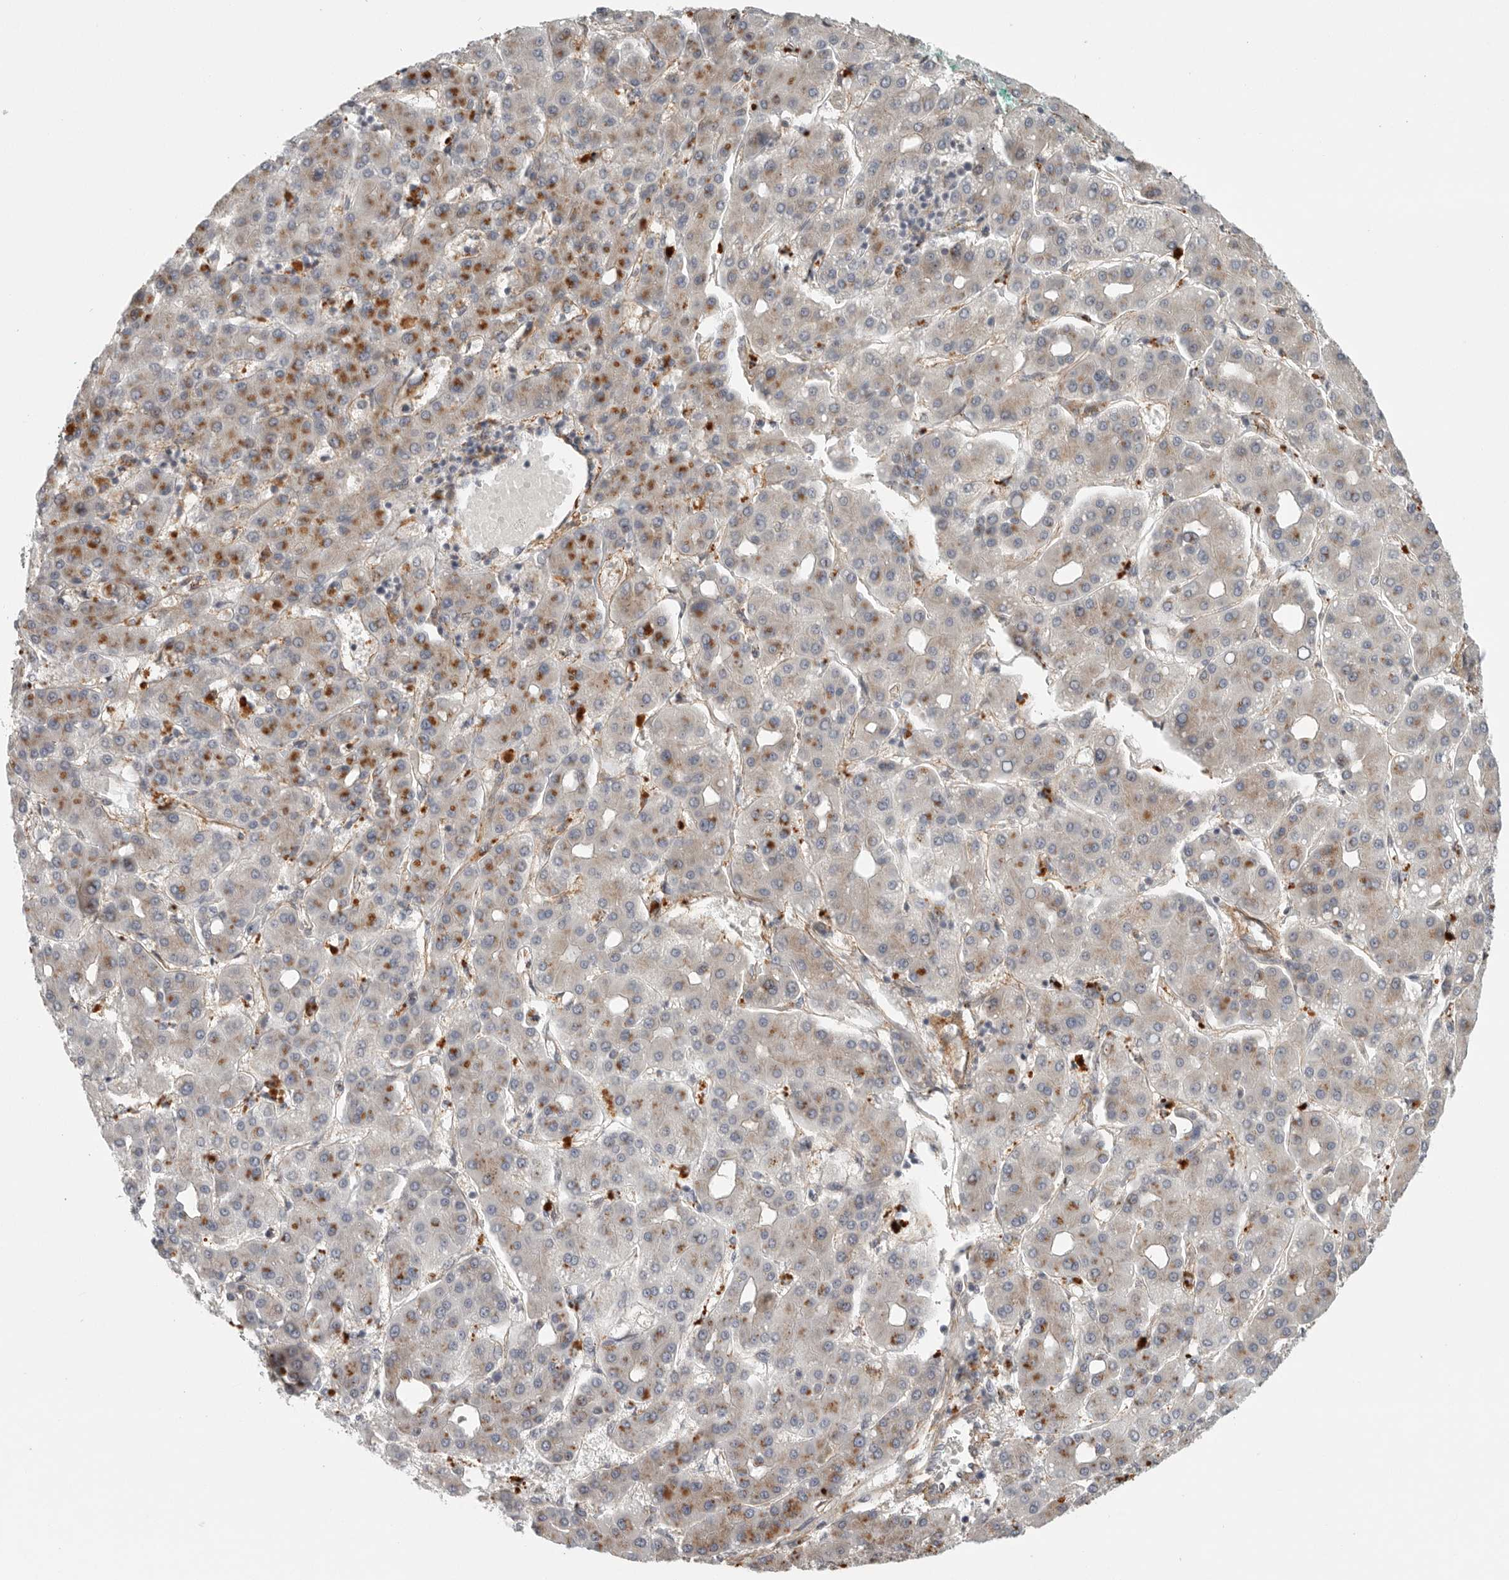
{"staining": {"intensity": "moderate", "quantity": "25%-75%", "location": "cytoplasmic/membranous"}, "tissue": "liver cancer", "cell_type": "Tumor cells", "image_type": "cancer", "snomed": [{"axis": "morphology", "description": "Carcinoma, Hepatocellular, NOS"}, {"axis": "topography", "description": "Liver"}], "caption": "Protein expression analysis of human liver cancer reveals moderate cytoplasmic/membranous positivity in about 25%-75% of tumor cells.", "gene": "LONRF1", "patient": {"sex": "male", "age": 65}}